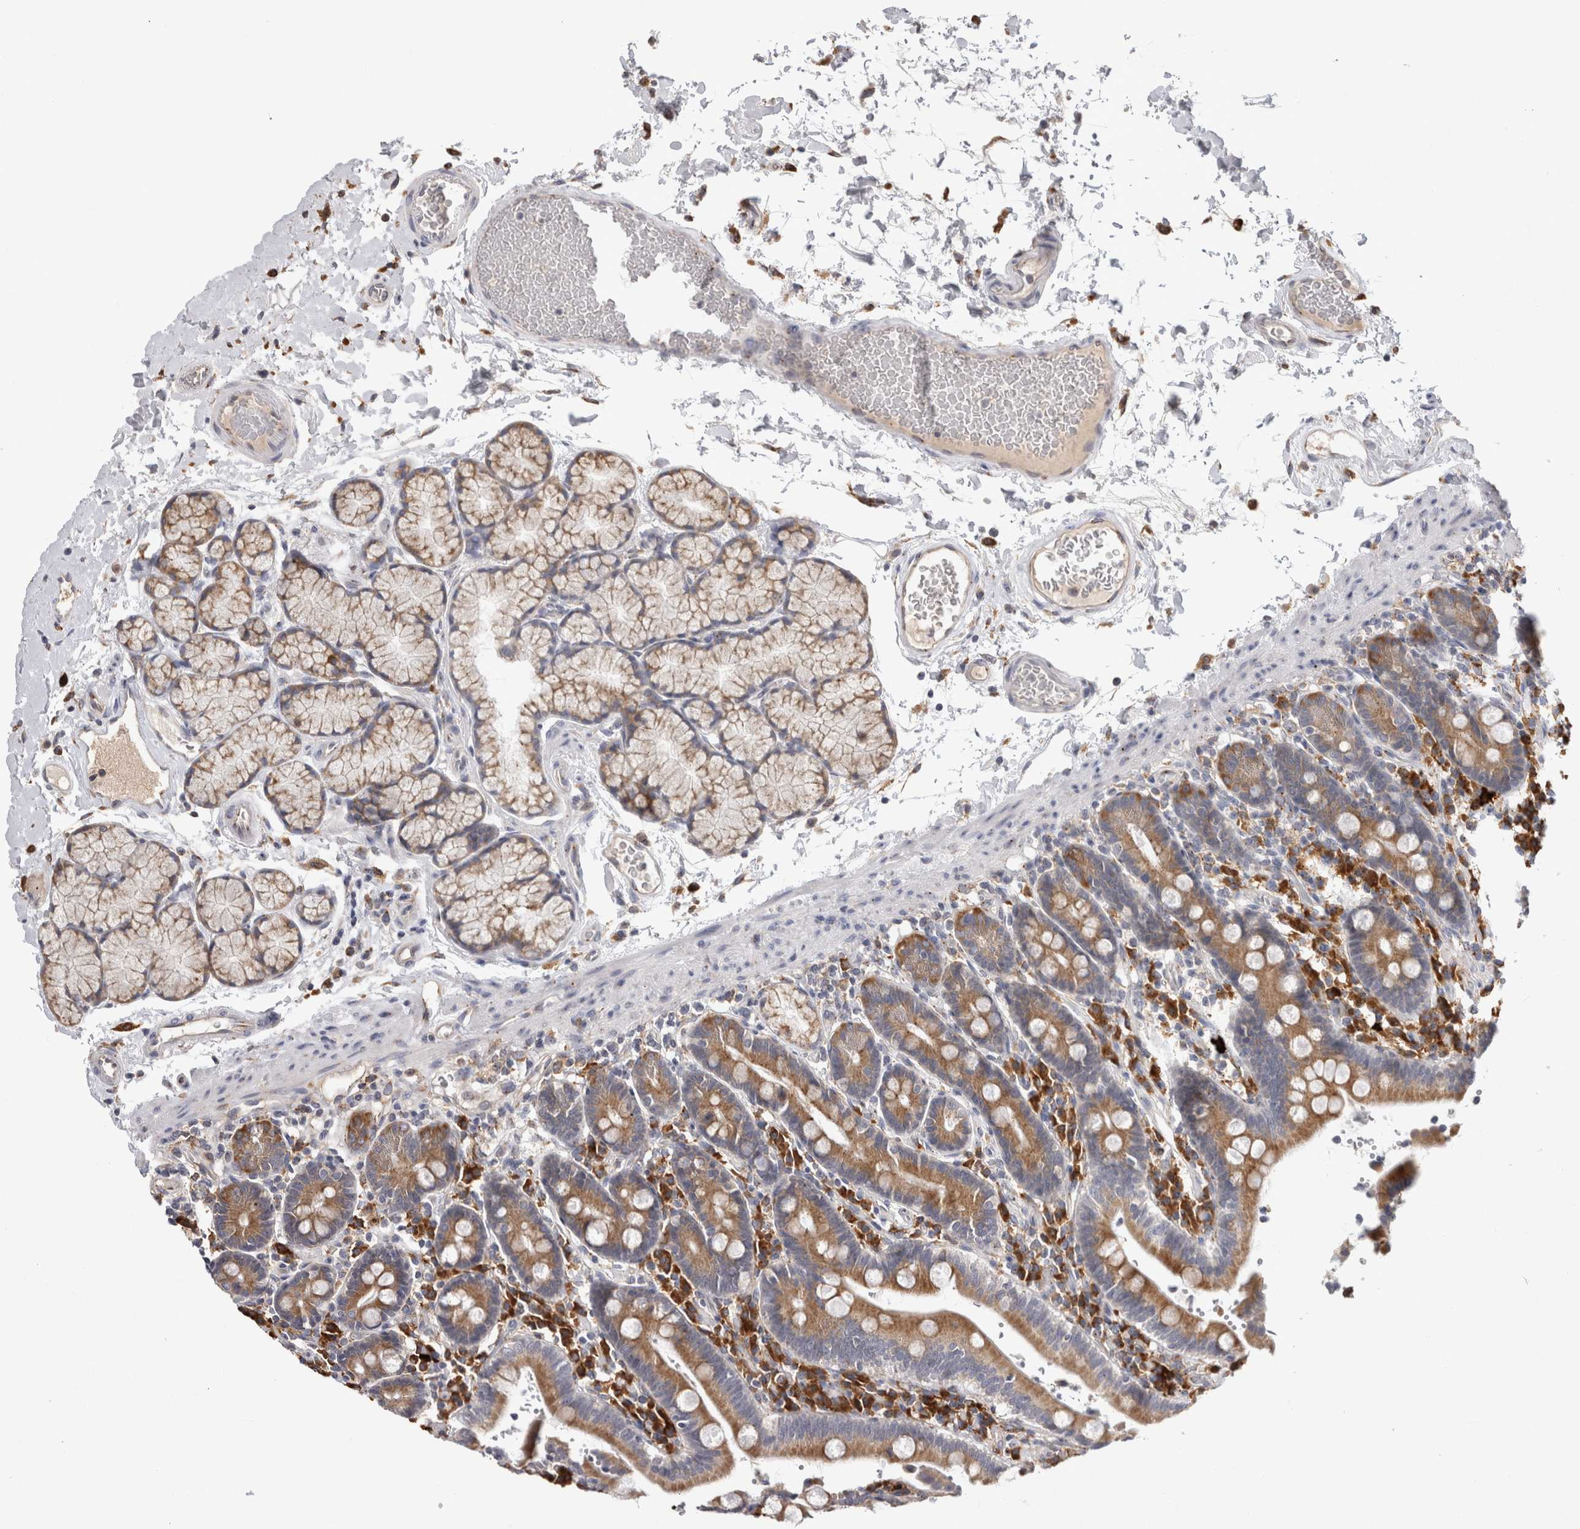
{"staining": {"intensity": "moderate", "quantity": ">75%", "location": "cytoplasmic/membranous"}, "tissue": "duodenum", "cell_type": "Glandular cells", "image_type": "normal", "snomed": [{"axis": "morphology", "description": "Normal tissue, NOS"}, {"axis": "topography", "description": "Small intestine, NOS"}], "caption": "Immunohistochemistry (IHC) (DAB (3,3'-diaminobenzidine)) staining of normal human duodenum demonstrates moderate cytoplasmic/membranous protein expression in about >75% of glandular cells. (IHC, brightfield microscopy, high magnification).", "gene": "ZNF341", "patient": {"sex": "female", "age": 71}}